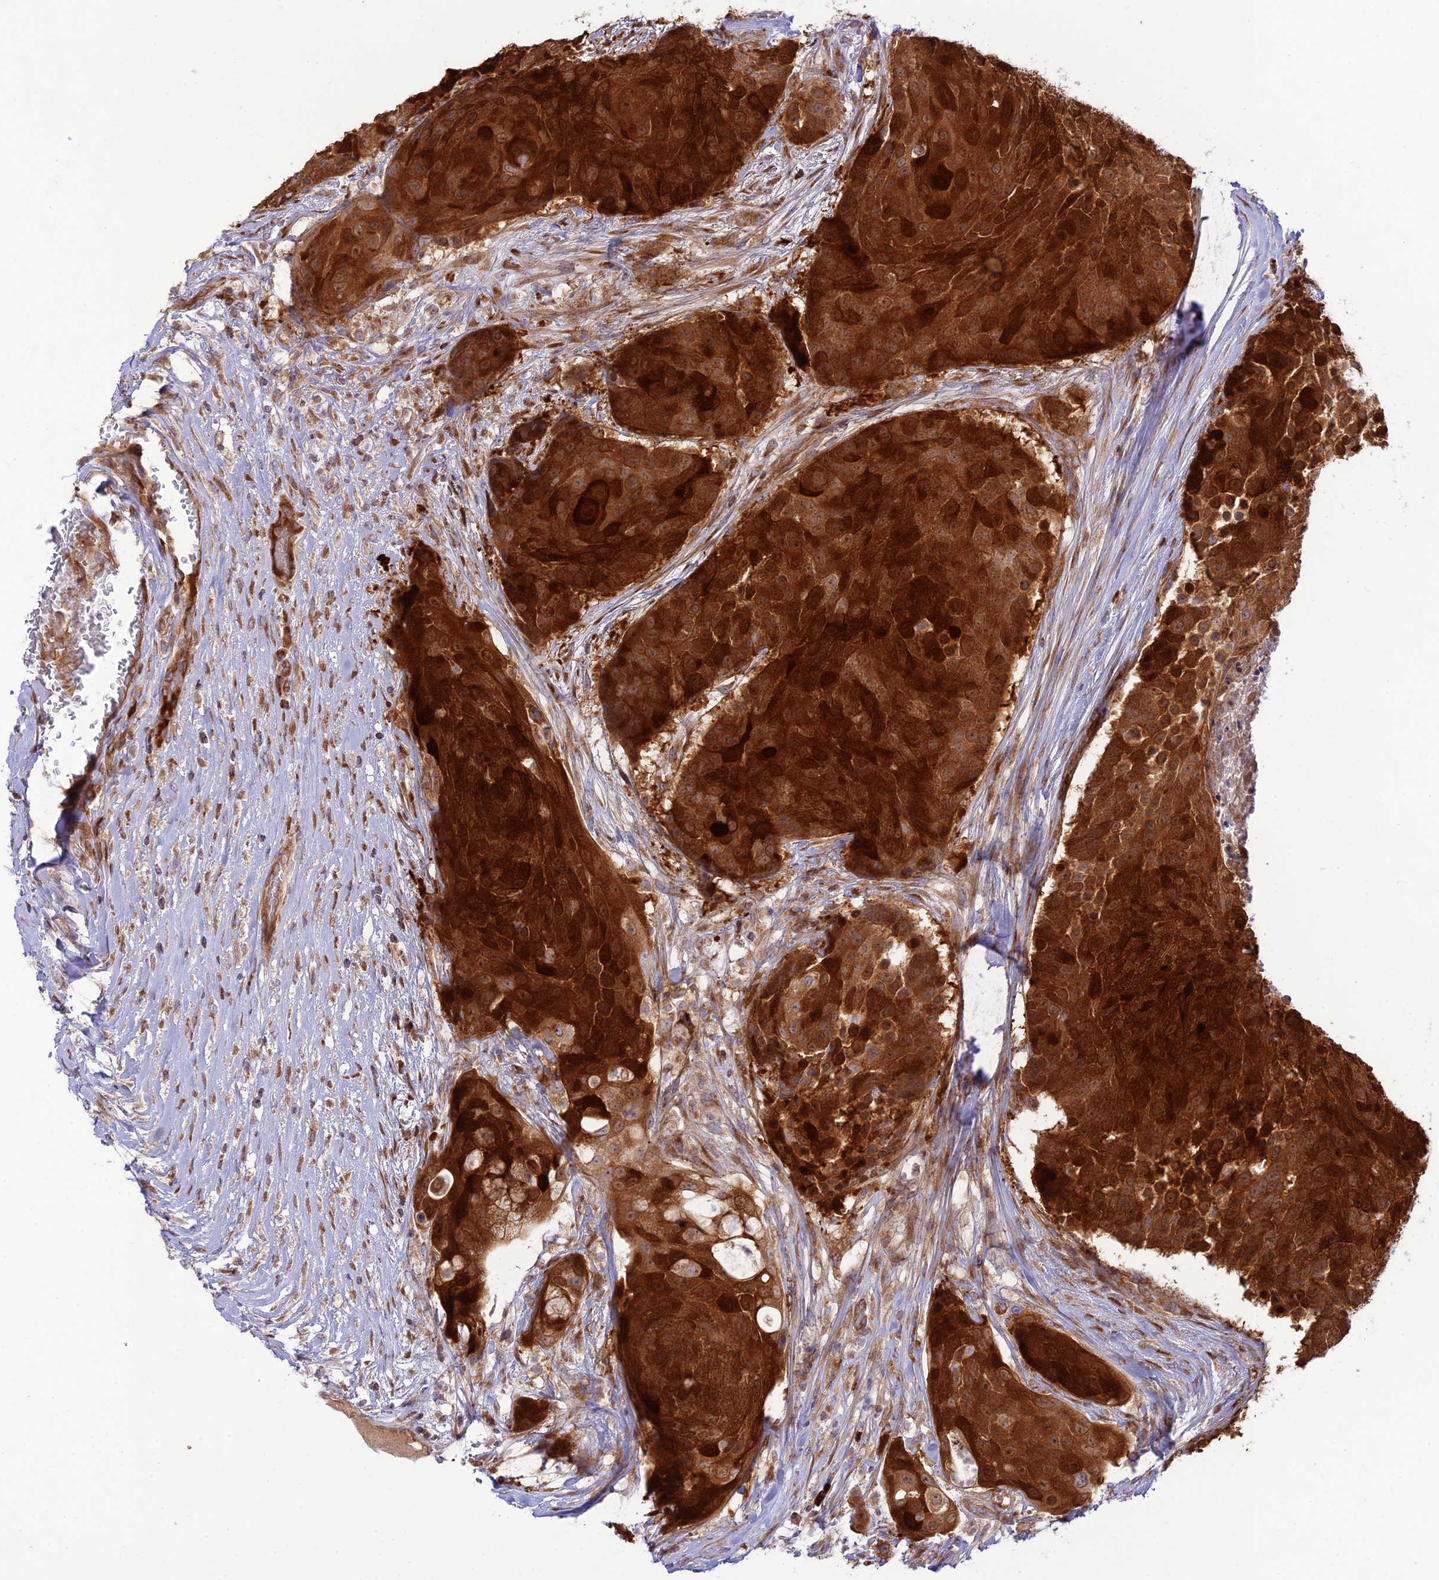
{"staining": {"intensity": "strong", "quantity": ">75%", "location": "cytoplasmic/membranous,nuclear"}, "tissue": "urothelial cancer", "cell_type": "Tumor cells", "image_type": "cancer", "snomed": [{"axis": "morphology", "description": "Urothelial carcinoma, High grade"}, {"axis": "topography", "description": "Urinary bladder"}], "caption": "This image shows urothelial cancer stained with immunohistochemistry (IHC) to label a protein in brown. The cytoplasmic/membranous and nuclear of tumor cells show strong positivity for the protein. Nuclei are counter-stained blue.", "gene": "PIMREG", "patient": {"sex": "female", "age": 63}}